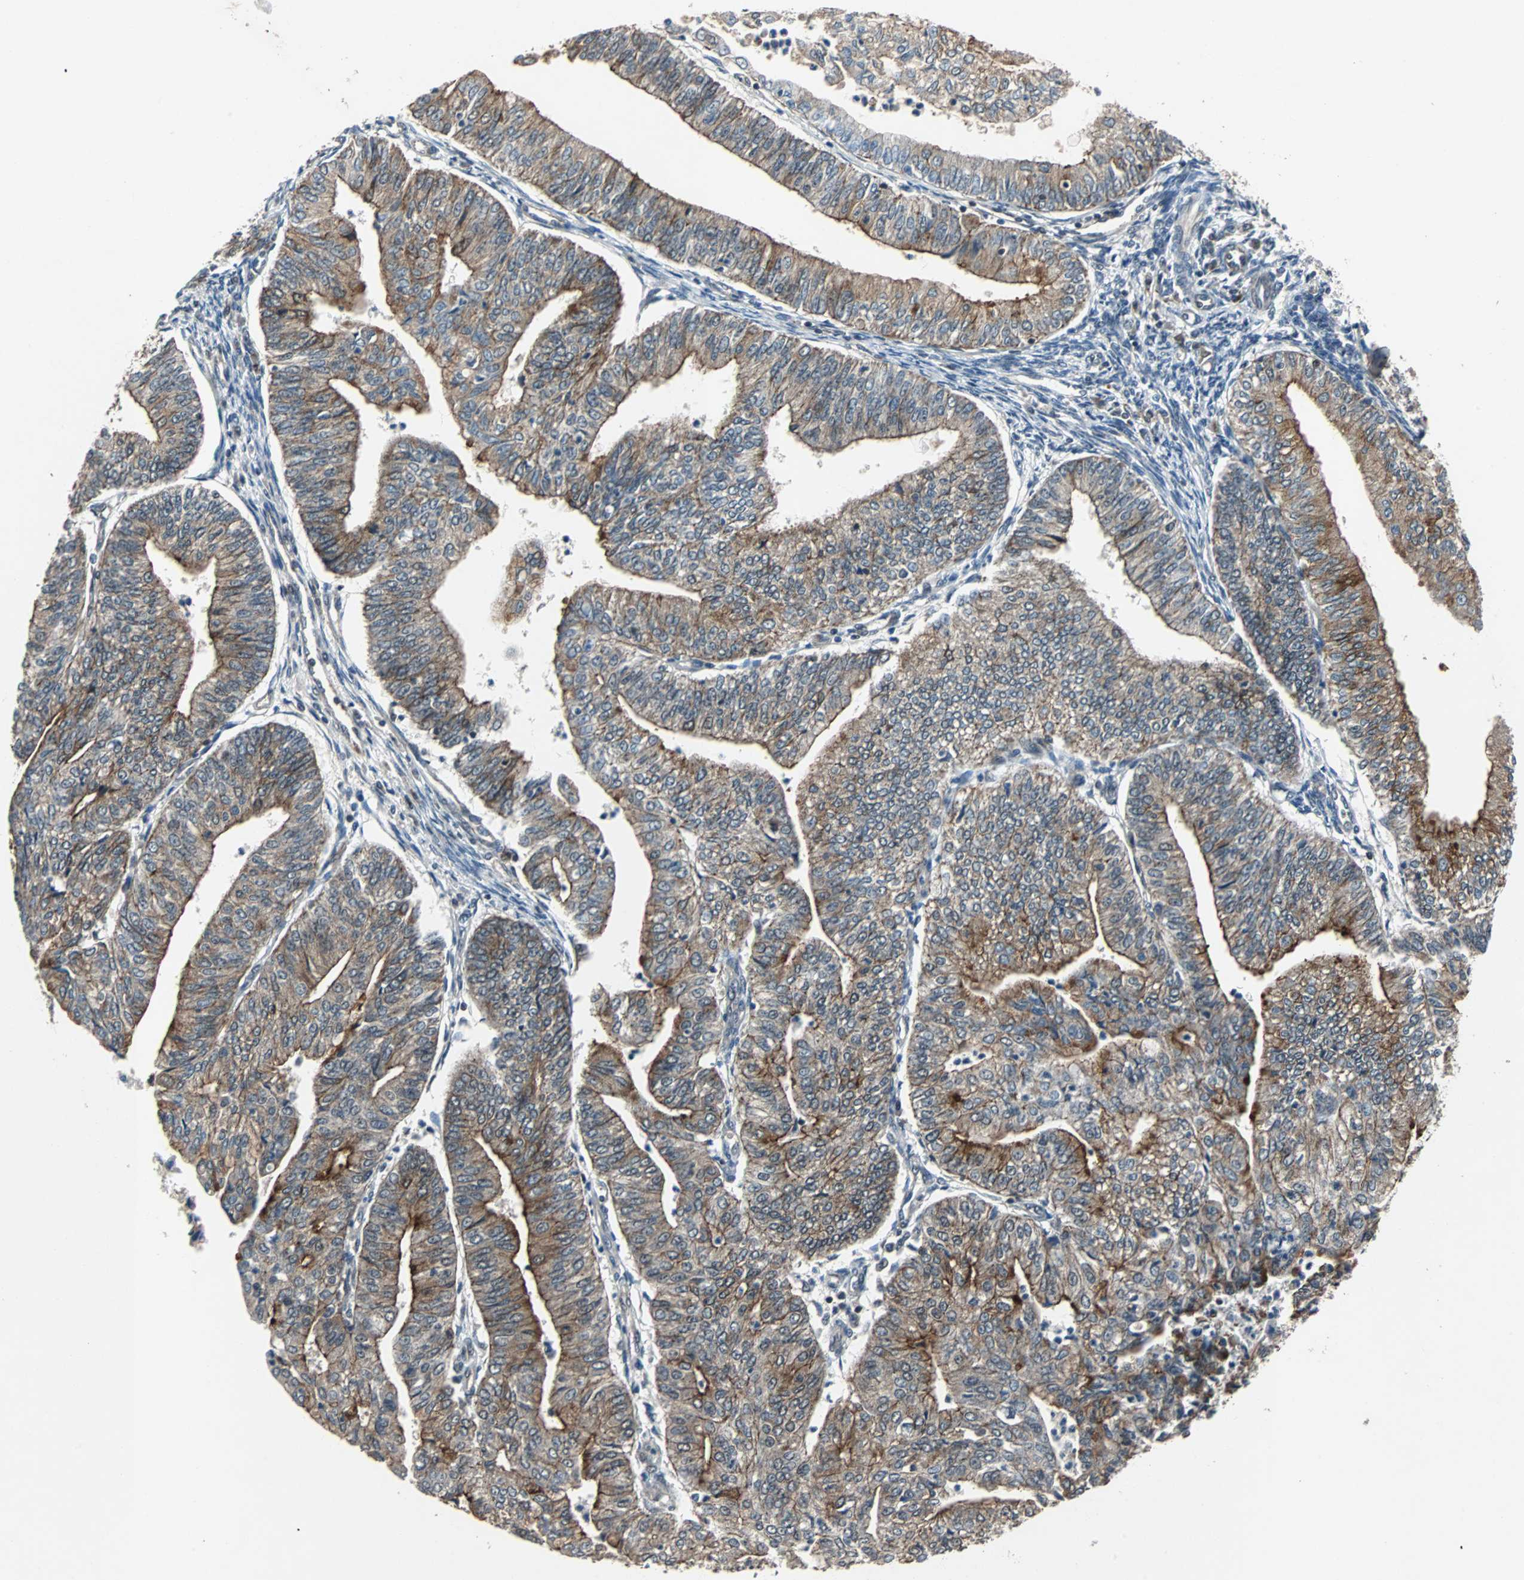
{"staining": {"intensity": "moderate", "quantity": ">75%", "location": "cytoplasmic/membranous"}, "tissue": "endometrial cancer", "cell_type": "Tumor cells", "image_type": "cancer", "snomed": [{"axis": "morphology", "description": "Adenocarcinoma, NOS"}, {"axis": "topography", "description": "Endometrium"}], "caption": "Brown immunohistochemical staining in endometrial adenocarcinoma shows moderate cytoplasmic/membranous staining in approximately >75% of tumor cells. (DAB (3,3'-diaminobenzidine) IHC with brightfield microscopy, high magnification).", "gene": "LSR", "patient": {"sex": "female", "age": 59}}